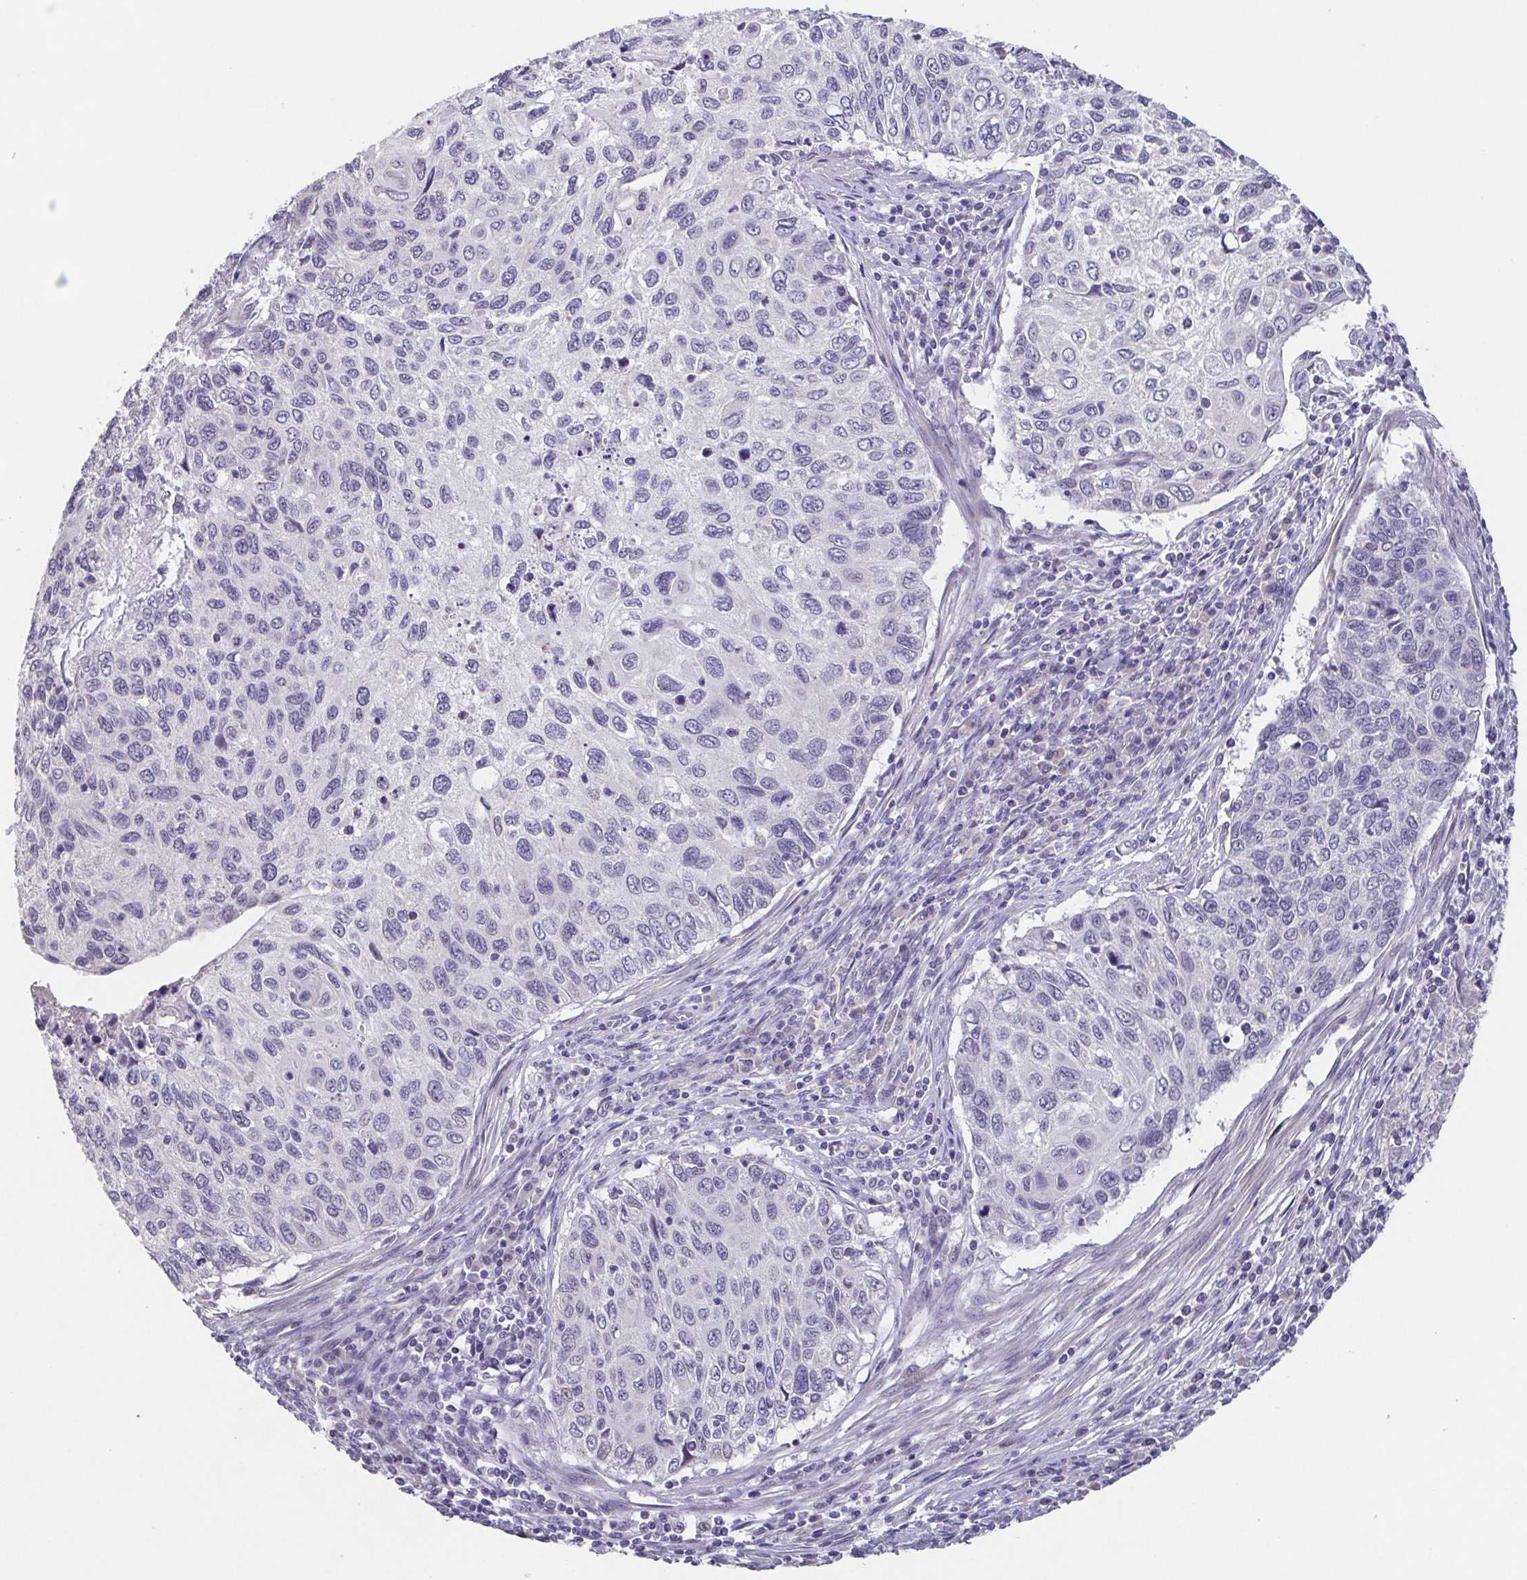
{"staining": {"intensity": "negative", "quantity": "none", "location": "none"}, "tissue": "cervical cancer", "cell_type": "Tumor cells", "image_type": "cancer", "snomed": [{"axis": "morphology", "description": "Squamous cell carcinoma, NOS"}, {"axis": "topography", "description": "Cervix"}], "caption": "DAB immunohistochemical staining of human squamous cell carcinoma (cervical) displays no significant positivity in tumor cells.", "gene": "GHRL", "patient": {"sex": "female", "age": 70}}